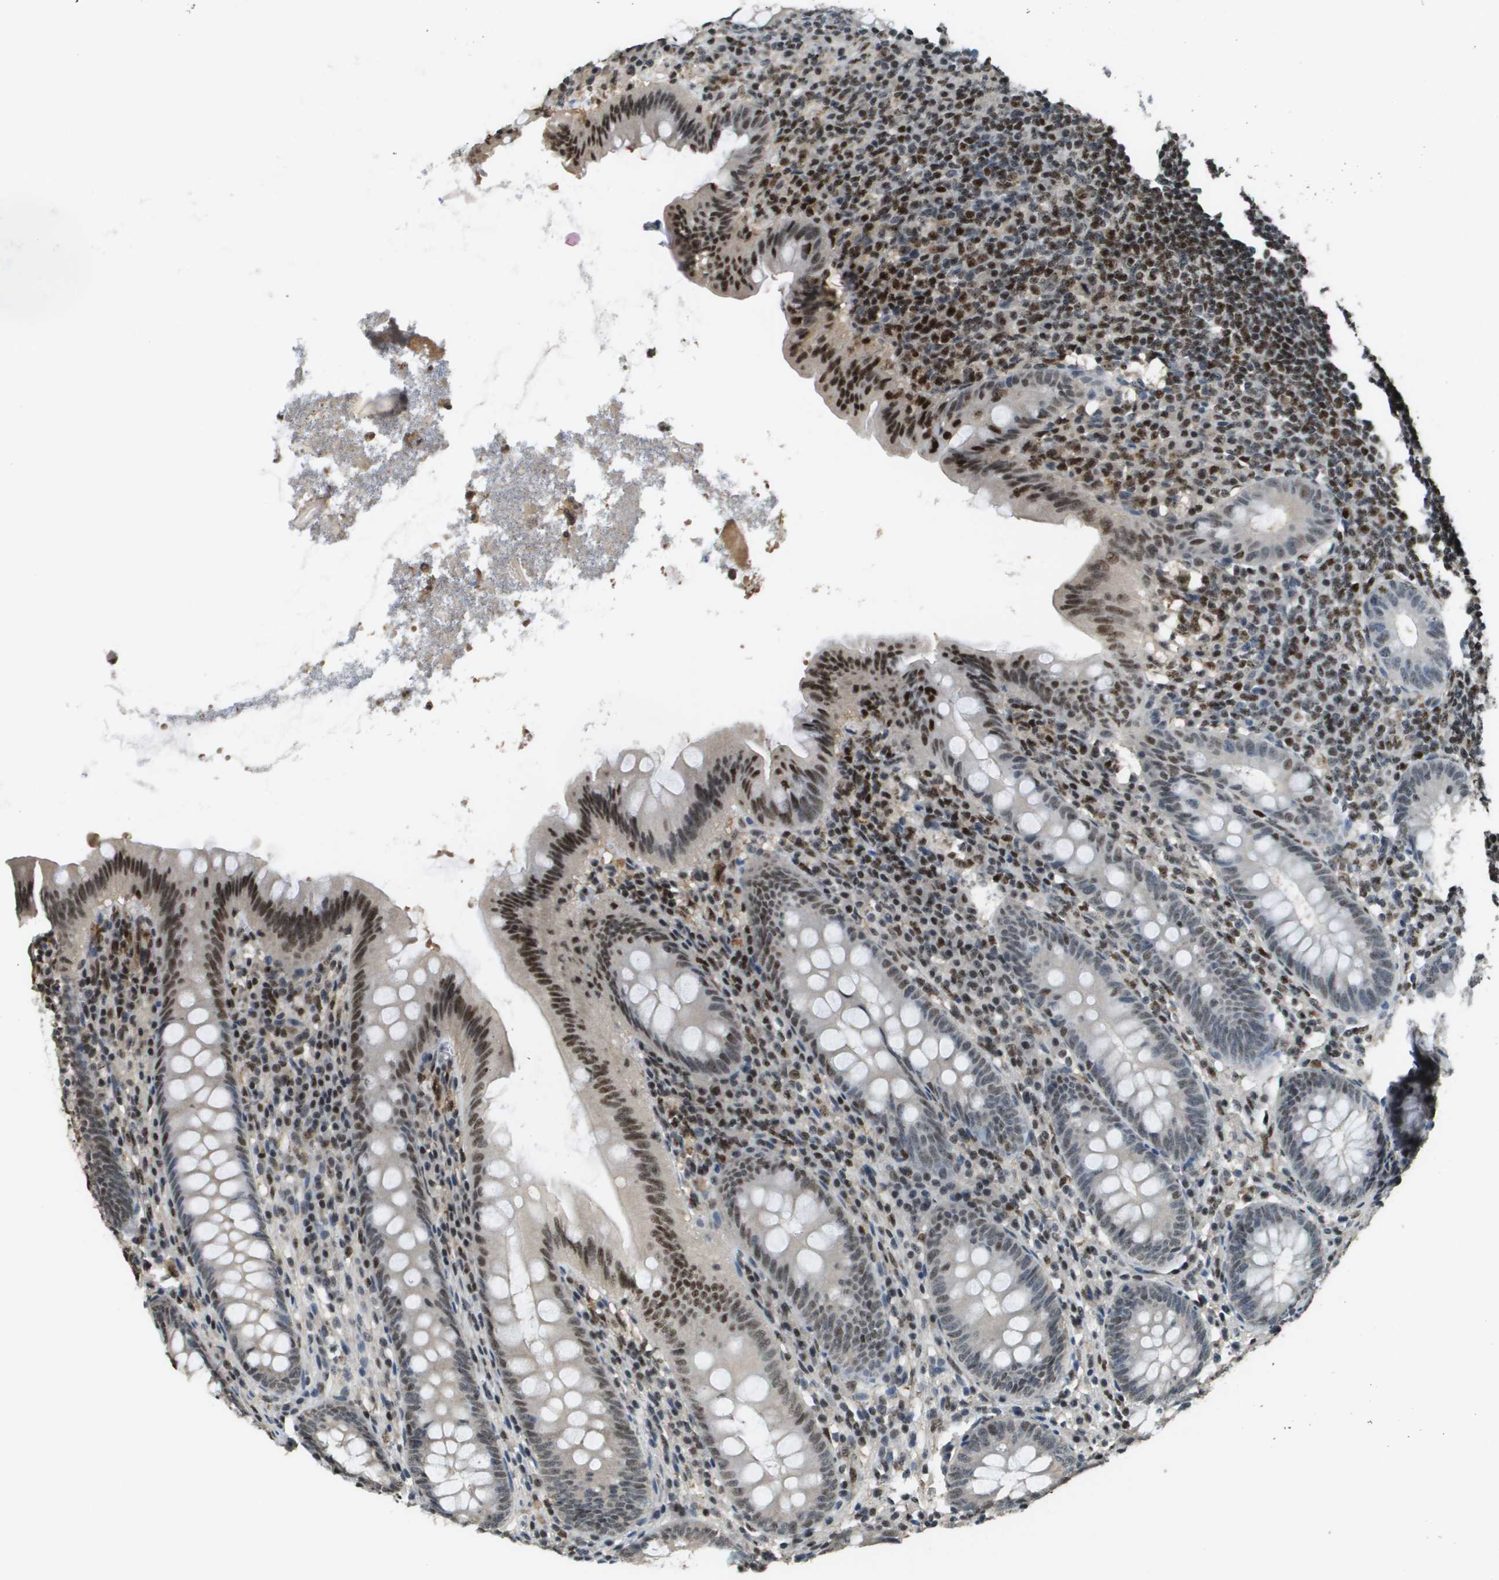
{"staining": {"intensity": "strong", "quantity": "25%-75%", "location": "nuclear"}, "tissue": "appendix", "cell_type": "Glandular cells", "image_type": "normal", "snomed": [{"axis": "morphology", "description": "Normal tissue, NOS"}, {"axis": "topography", "description": "Appendix"}], "caption": "Immunohistochemical staining of unremarkable appendix reveals strong nuclear protein staining in approximately 25%-75% of glandular cells.", "gene": "SP100", "patient": {"sex": "male", "age": 56}}